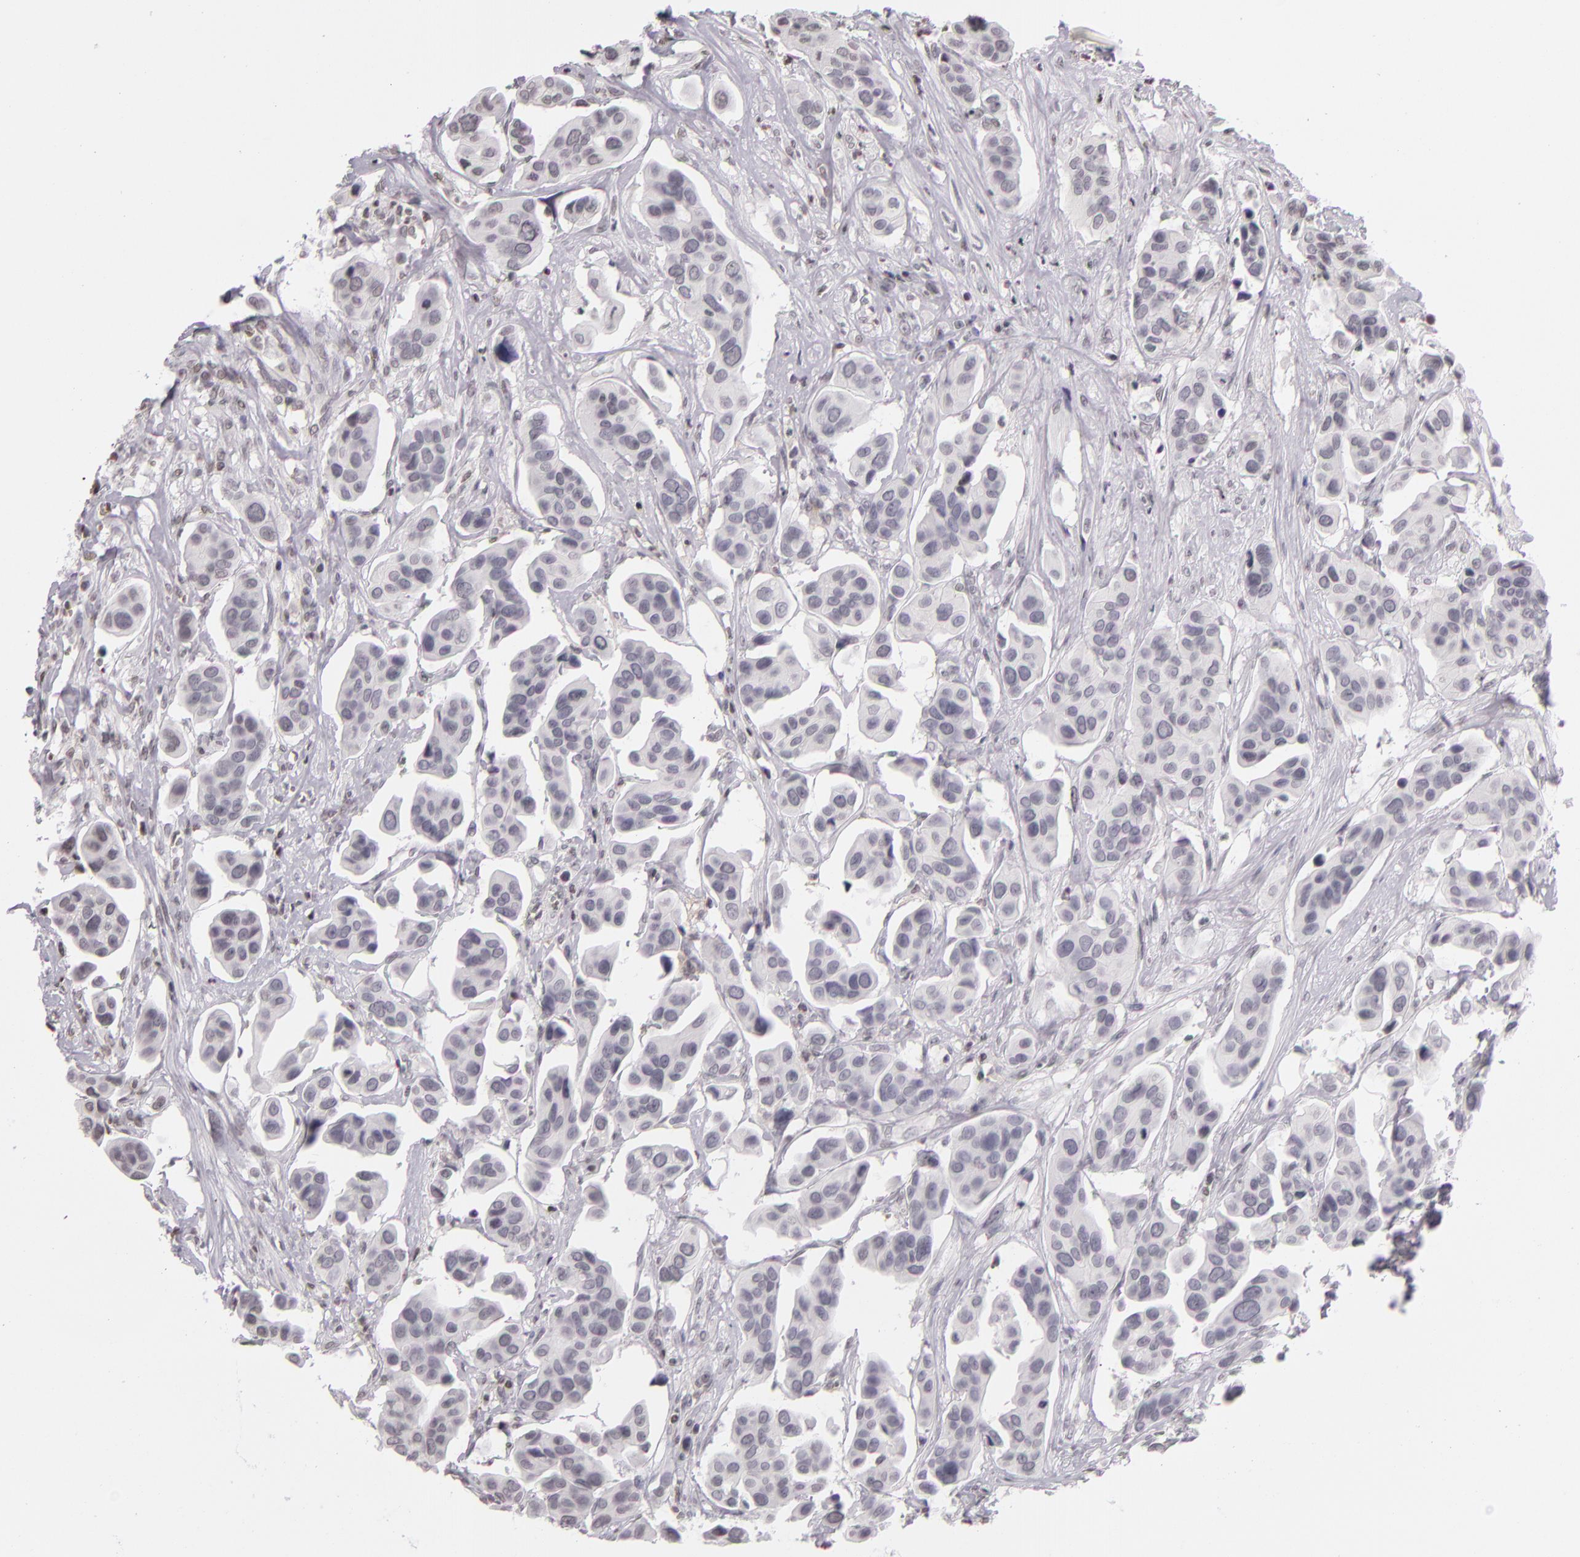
{"staining": {"intensity": "negative", "quantity": "none", "location": "none"}, "tissue": "urothelial cancer", "cell_type": "Tumor cells", "image_type": "cancer", "snomed": [{"axis": "morphology", "description": "Adenocarcinoma, NOS"}, {"axis": "topography", "description": "Urinary bladder"}], "caption": "This micrograph is of urothelial cancer stained with immunohistochemistry to label a protein in brown with the nuclei are counter-stained blue. There is no positivity in tumor cells.", "gene": "CD40", "patient": {"sex": "male", "age": 61}}